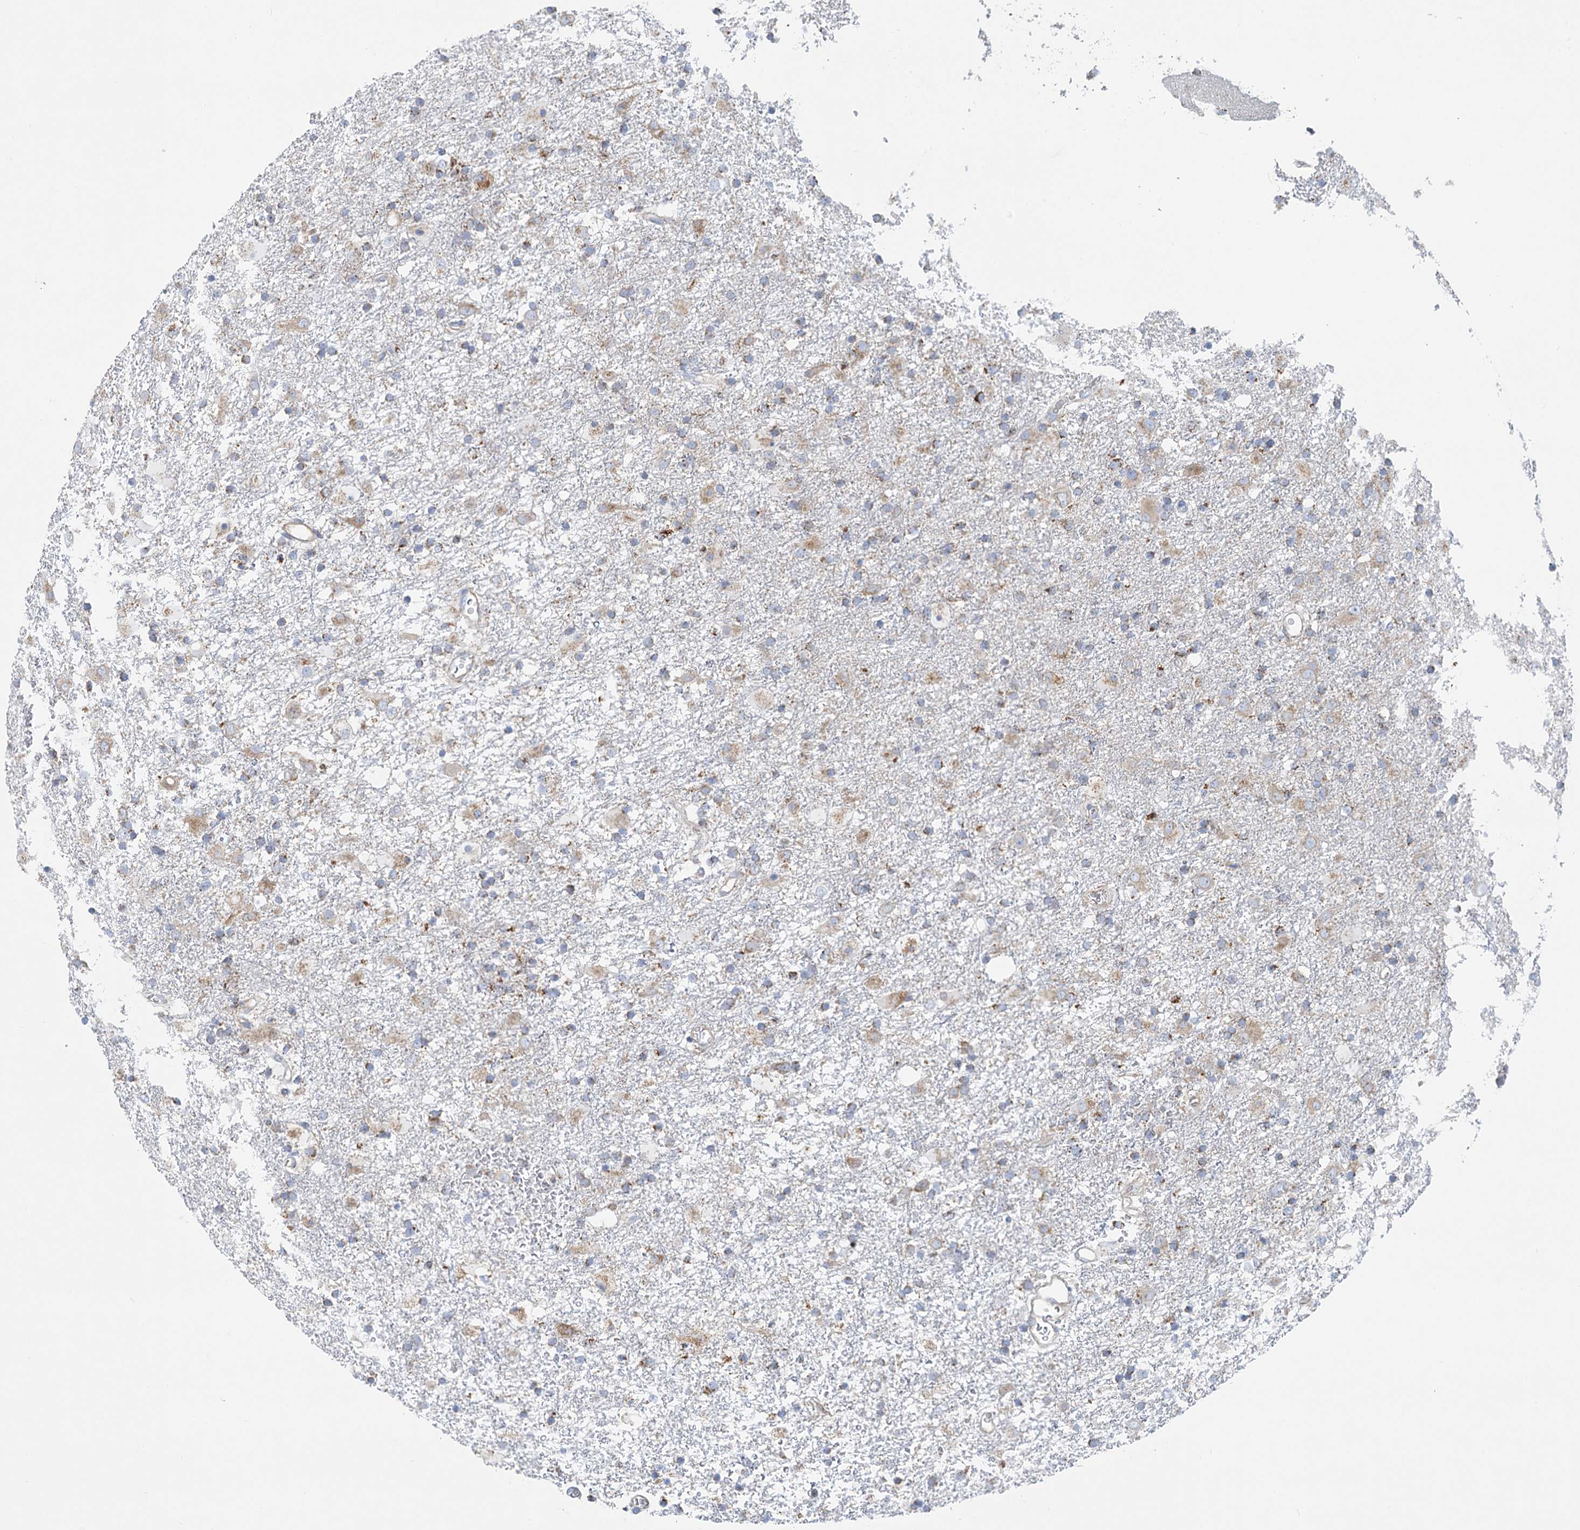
{"staining": {"intensity": "weak", "quantity": "25%-75%", "location": "cytoplasmic/membranous"}, "tissue": "glioma", "cell_type": "Tumor cells", "image_type": "cancer", "snomed": [{"axis": "morphology", "description": "Glioma, malignant, Low grade"}, {"axis": "topography", "description": "Brain"}], "caption": "Brown immunohistochemical staining in glioma shows weak cytoplasmic/membranous positivity in about 25%-75% of tumor cells.", "gene": "DHTKD1", "patient": {"sex": "male", "age": 65}}